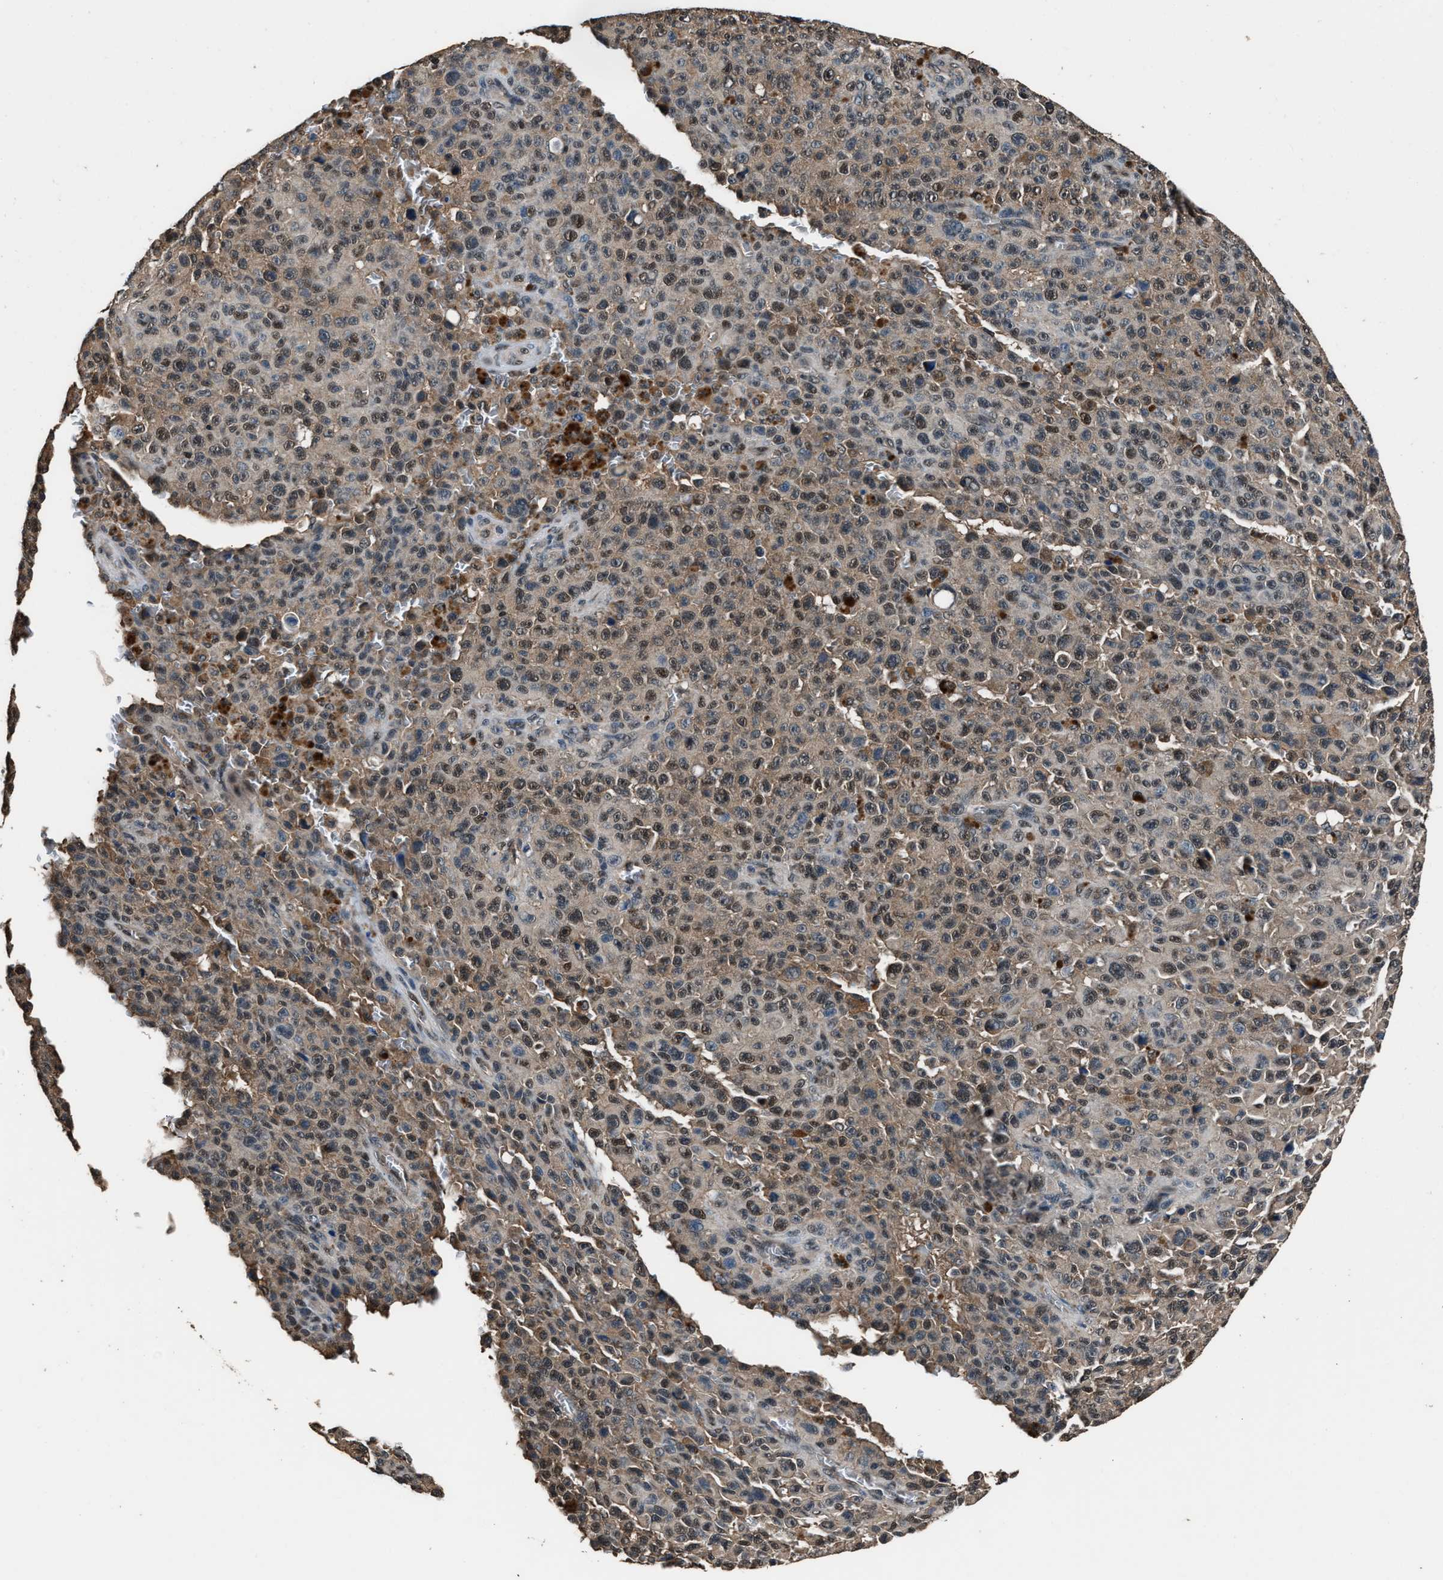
{"staining": {"intensity": "weak", "quantity": ">75%", "location": "cytoplasmic/membranous,nuclear"}, "tissue": "melanoma", "cell_type": "Tumor cells", "image_type": "cancer", "snomed": [{"axis": "morphology", "description": "Malignant melanoma, NOS"}, {"axis": "topography", "description": "Skin"}], "caption": "Melanoma tissue shows weak cytoplasmic/membranous and nuclear staining in approximately >75% of tumor cells (Brightfield microscopy of DAB IHC at high magnification).", "gene": "DFFA", "patient": {"sex": "female", "age": 82}}